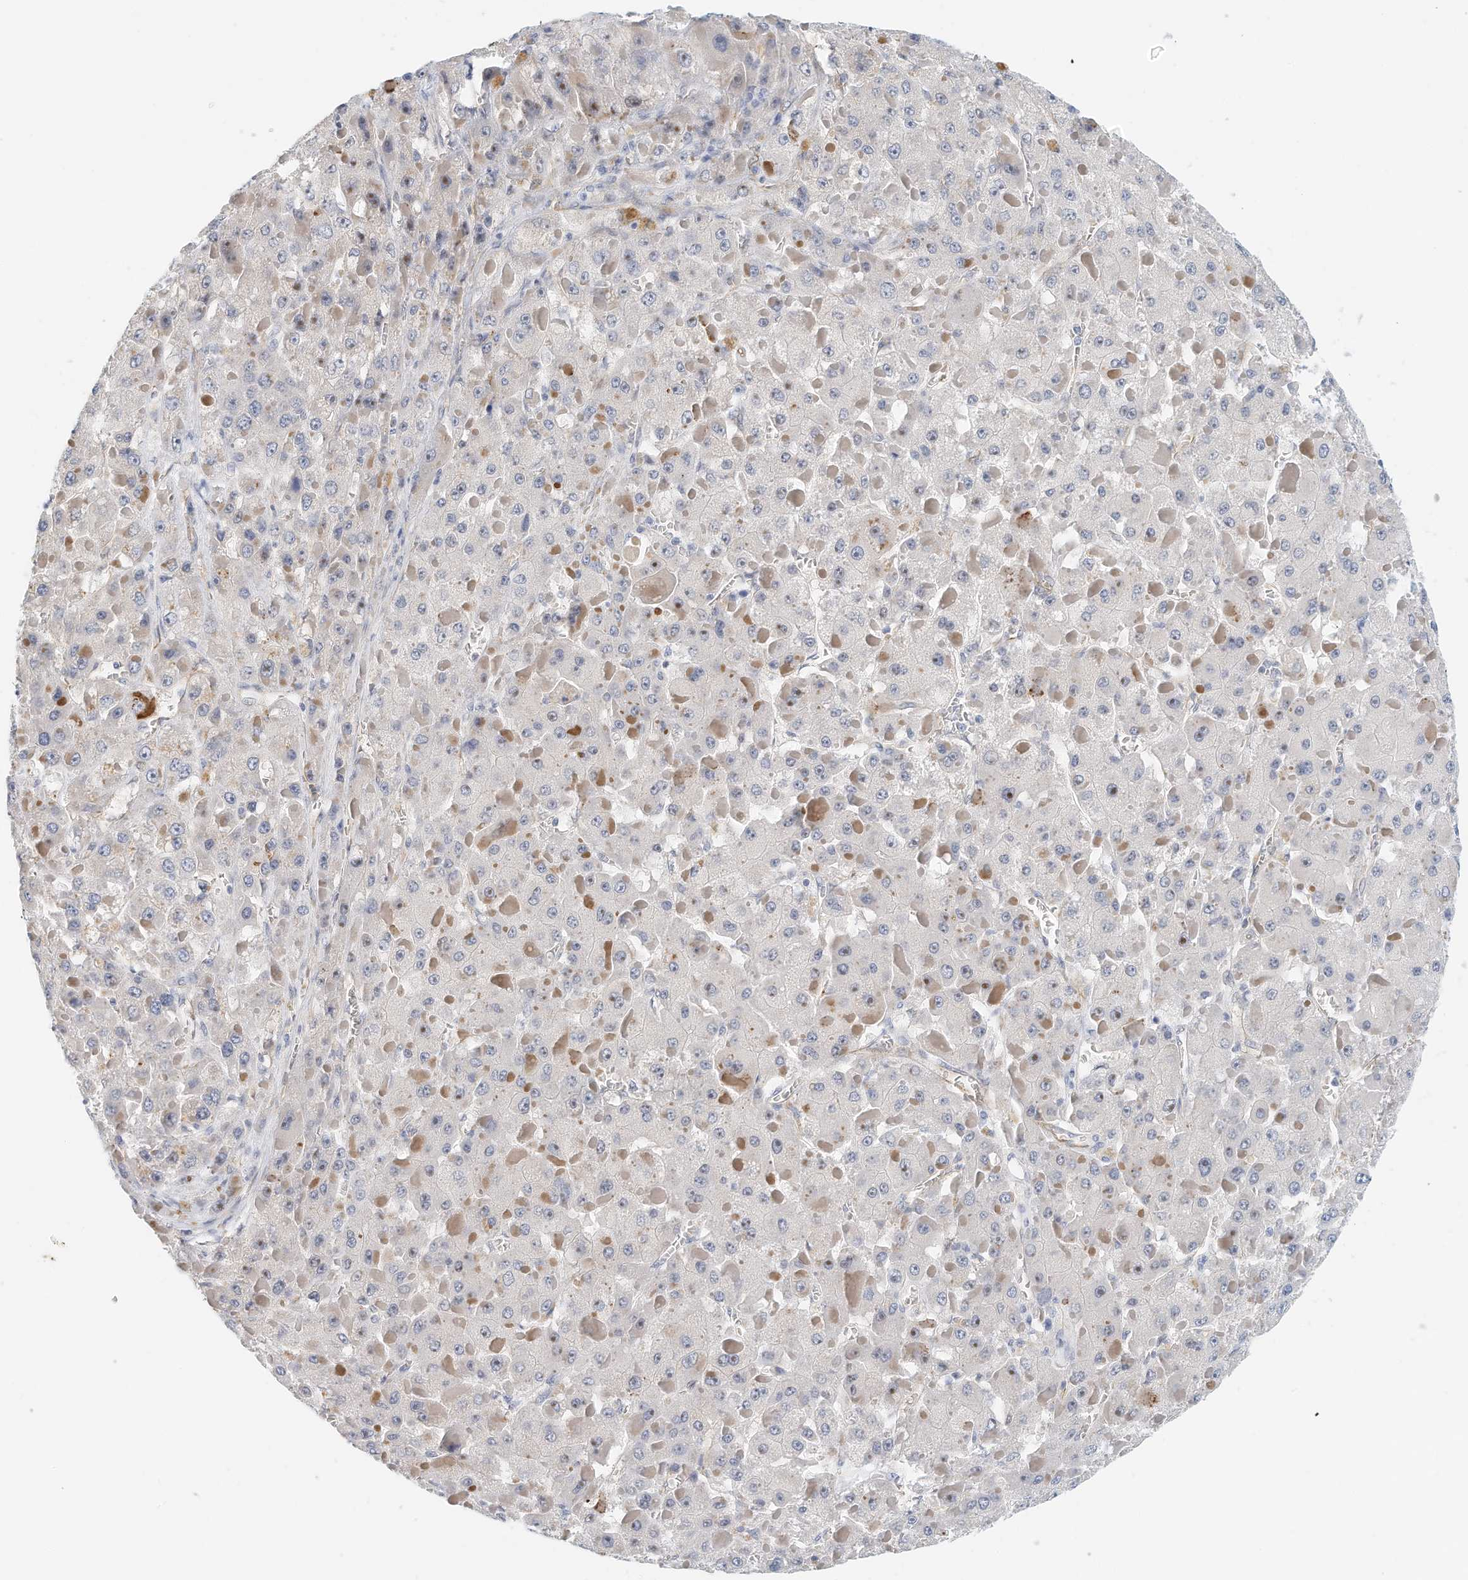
{"staining": {"intensity": "negative", "quantity": "none", "location": "none"}, "tissue": "liver cancer", "cell_type": "Tumor cells", "image_type": "cancer", "snomed": [{"axis": "morphology", "description": "Carcinoma, Hepatocellular, NOS"}, {"axis": "topography", "description": "Liver"}], "caption": "IHC photomicrograph of human liver hepatocellular carcinoma stained for a protein (brown), which reveals no expression in tumor cells.", "gene": "ARHGAP28", "patient": {"sex": "female", "age": 73}}